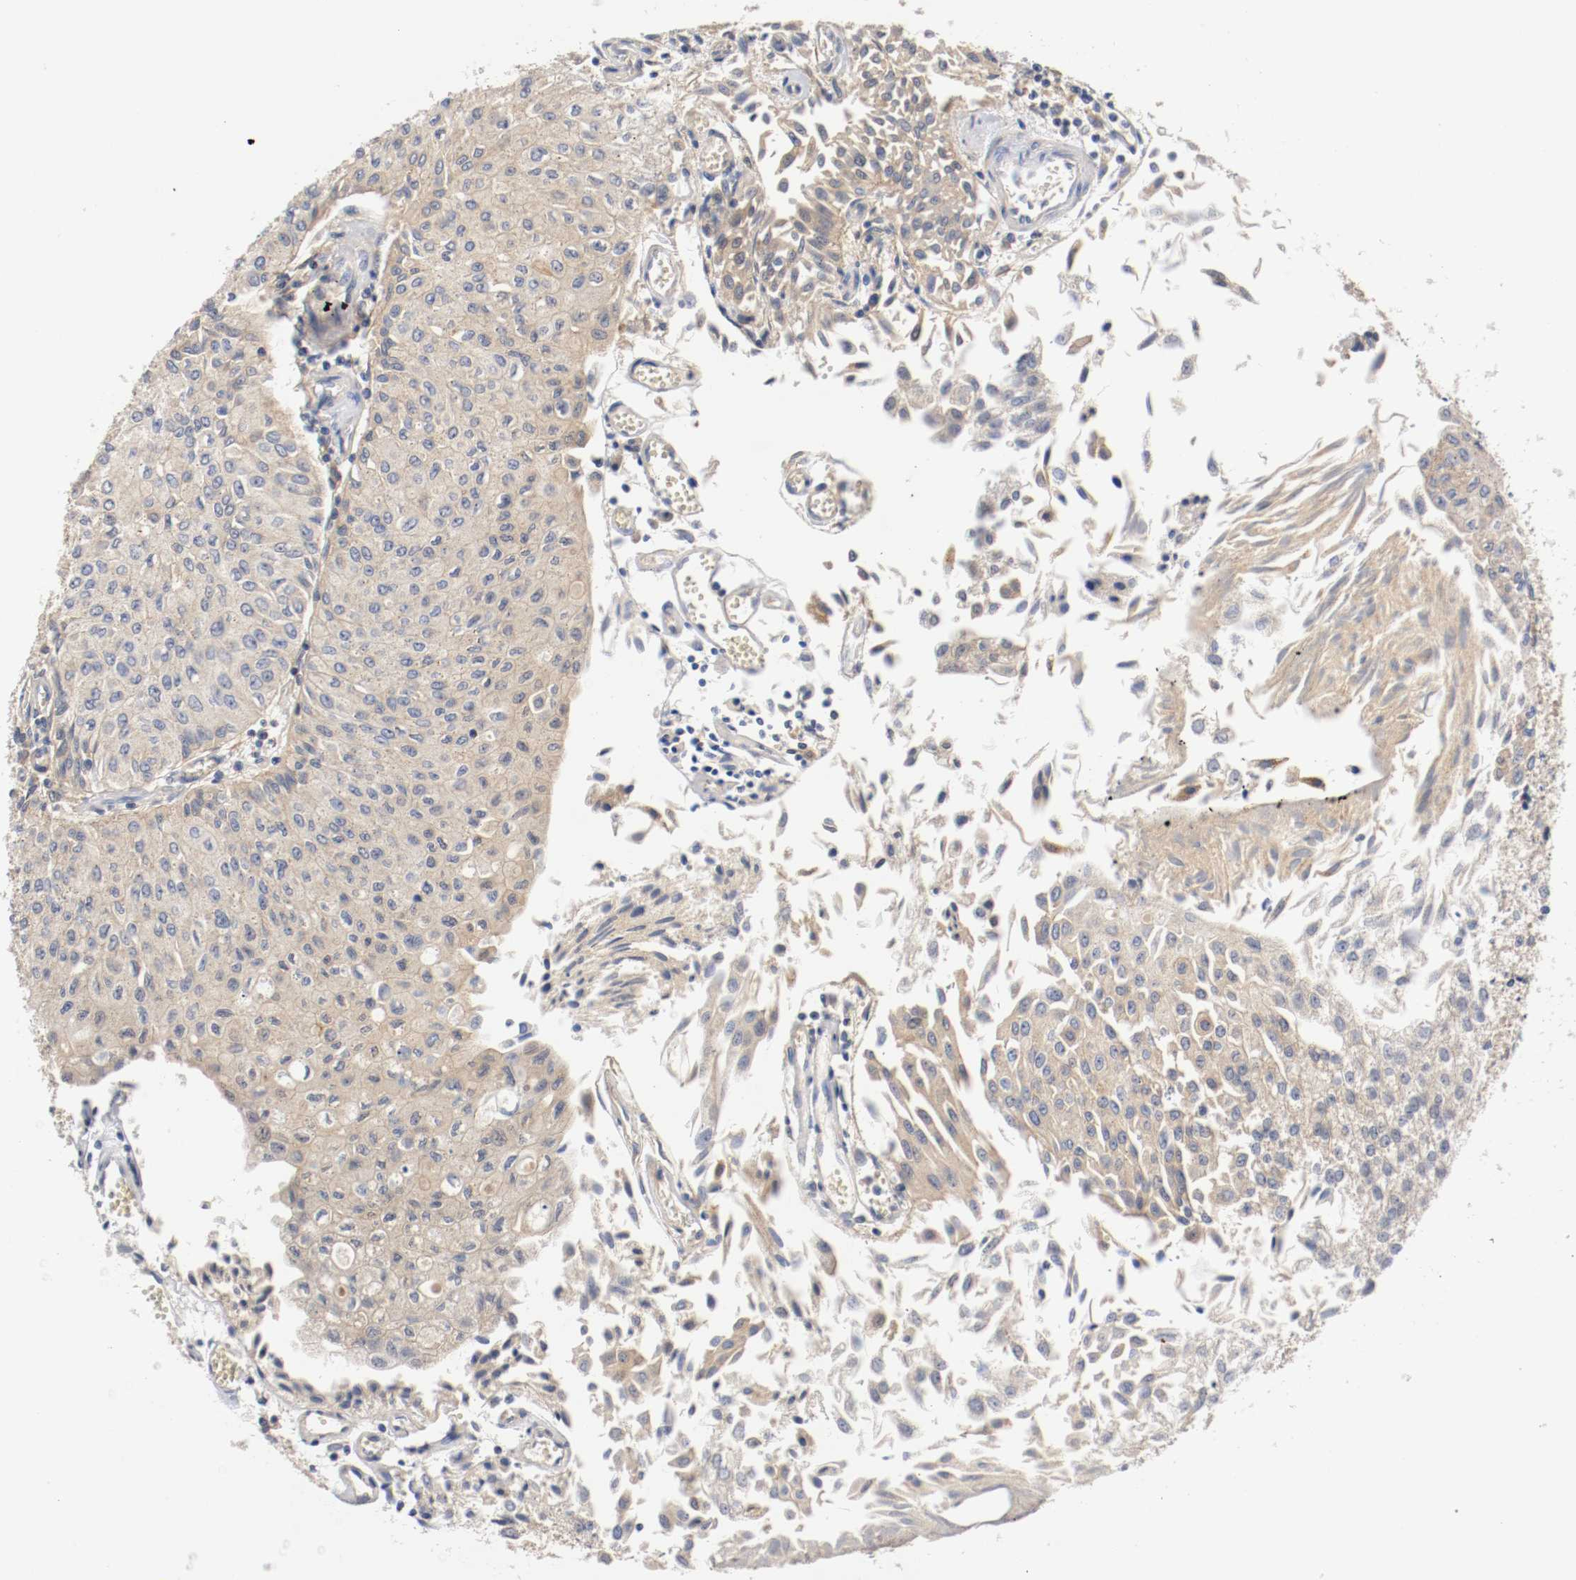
{"staining": {"intensity": "weak", "quantity": ">75%", "location": "cytoplasmic/membranous"}, "tissue": "urothelial cancer", "cell_type": "Tumor cells", "image_type": "cancer", "snomed": [{"axis": "morphology", "description": "Urothelial carcinoma, Low grade"}, {"axis": "topography", "description": "Urinary bladder"}], "caption": "IHC staining of urothelial carcinoma (low-grade), which shows low levels of weak cytoplasmic/membranous expression in approximately >75% of tumor cells indicating weak cytoplasmic/membranous protein positivity. The staining was performed using DAB (brown) for protein detection and nuclei were counterstained in hematoxylin (blue).", "gene": "HGS", "patient": {"sex": "male", "age": 86}}